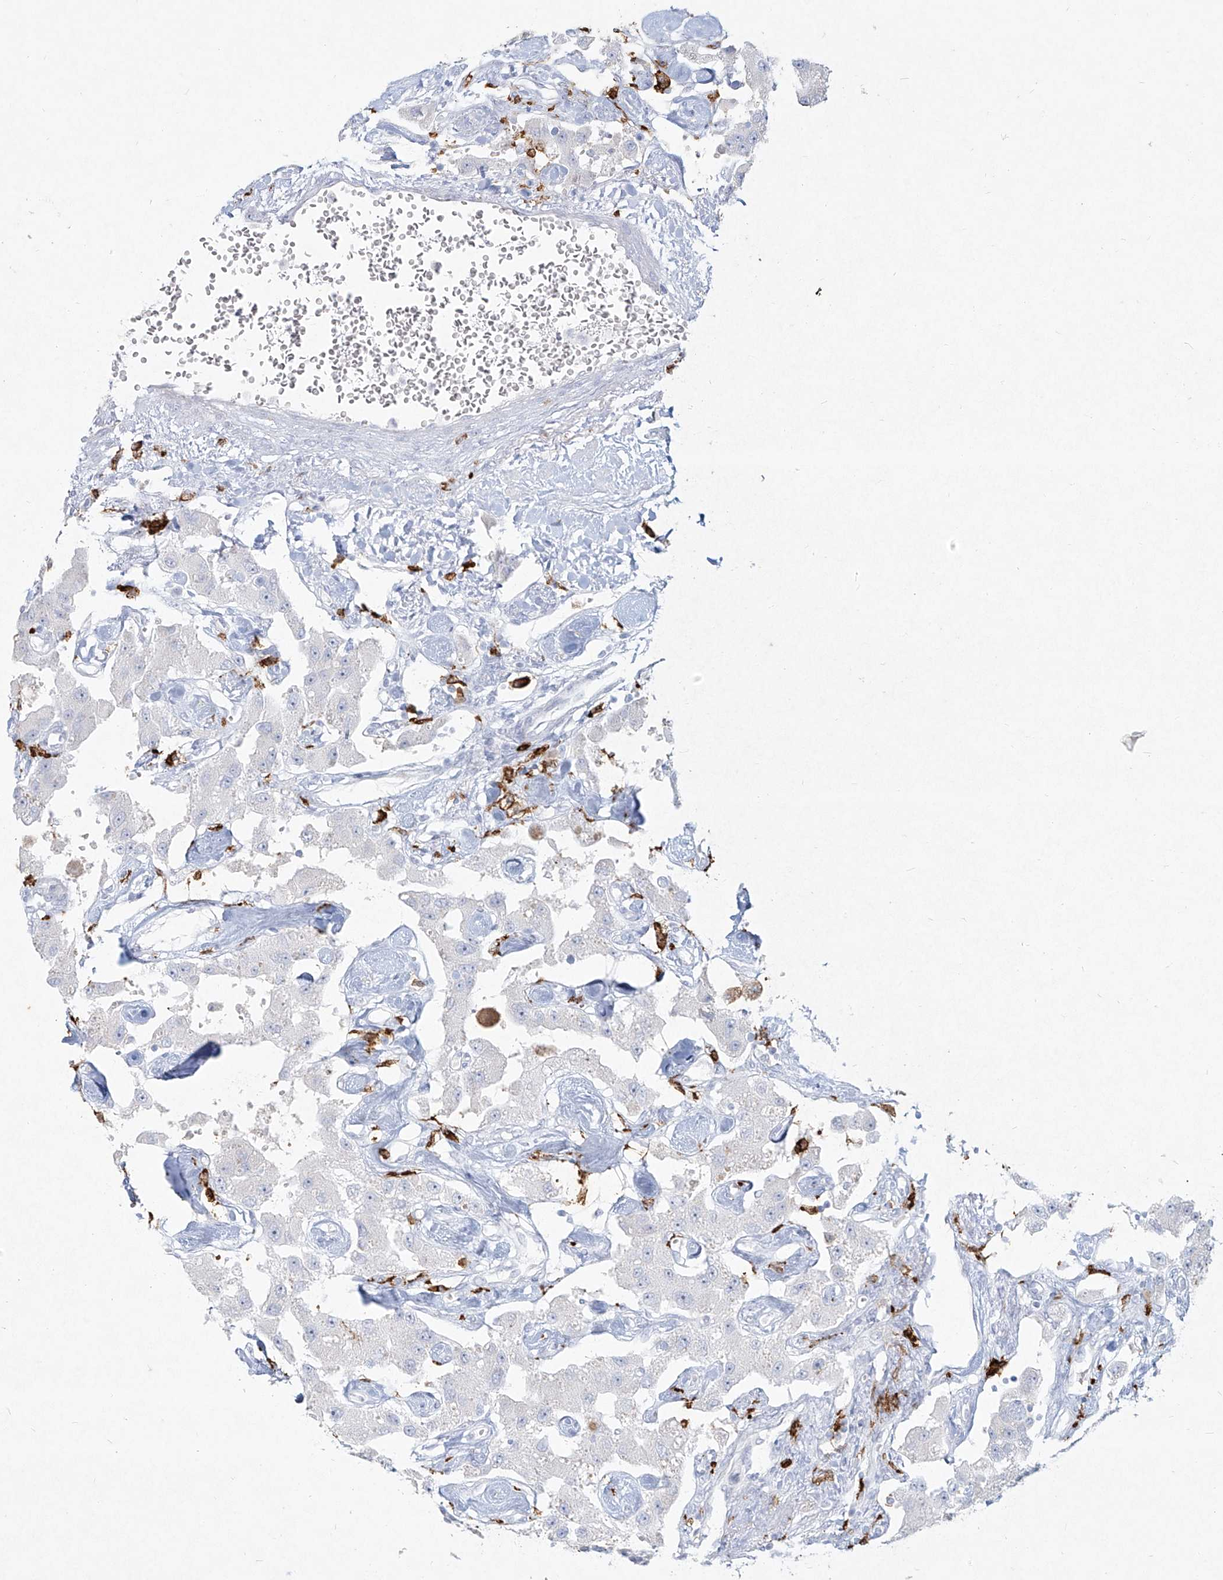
{"staining": {"intensity": "negative", "quantity": "none", "location": "none"}, "tissue": "carcinoid", "cell_type": "Tumor cells", "image_type": "cancer", "snomed": [{"axis": "morphology", "description": "Carcinoid, malignant, NOS"}, {"axis": "topography", "description": "Pancreas"}], "caption": "A high-resolution image shows immunohistochemistry (IHC) staining of carcinoid (malignant), which shows no significant staining in tumor cells. The staining is performed using DAB (3,3'-diaminobenzidine) brown chromogen with nuclei counter-stained in using hematoxylin.", "gene": "CD209", "patient": {"sex": "male", "age": 41}}